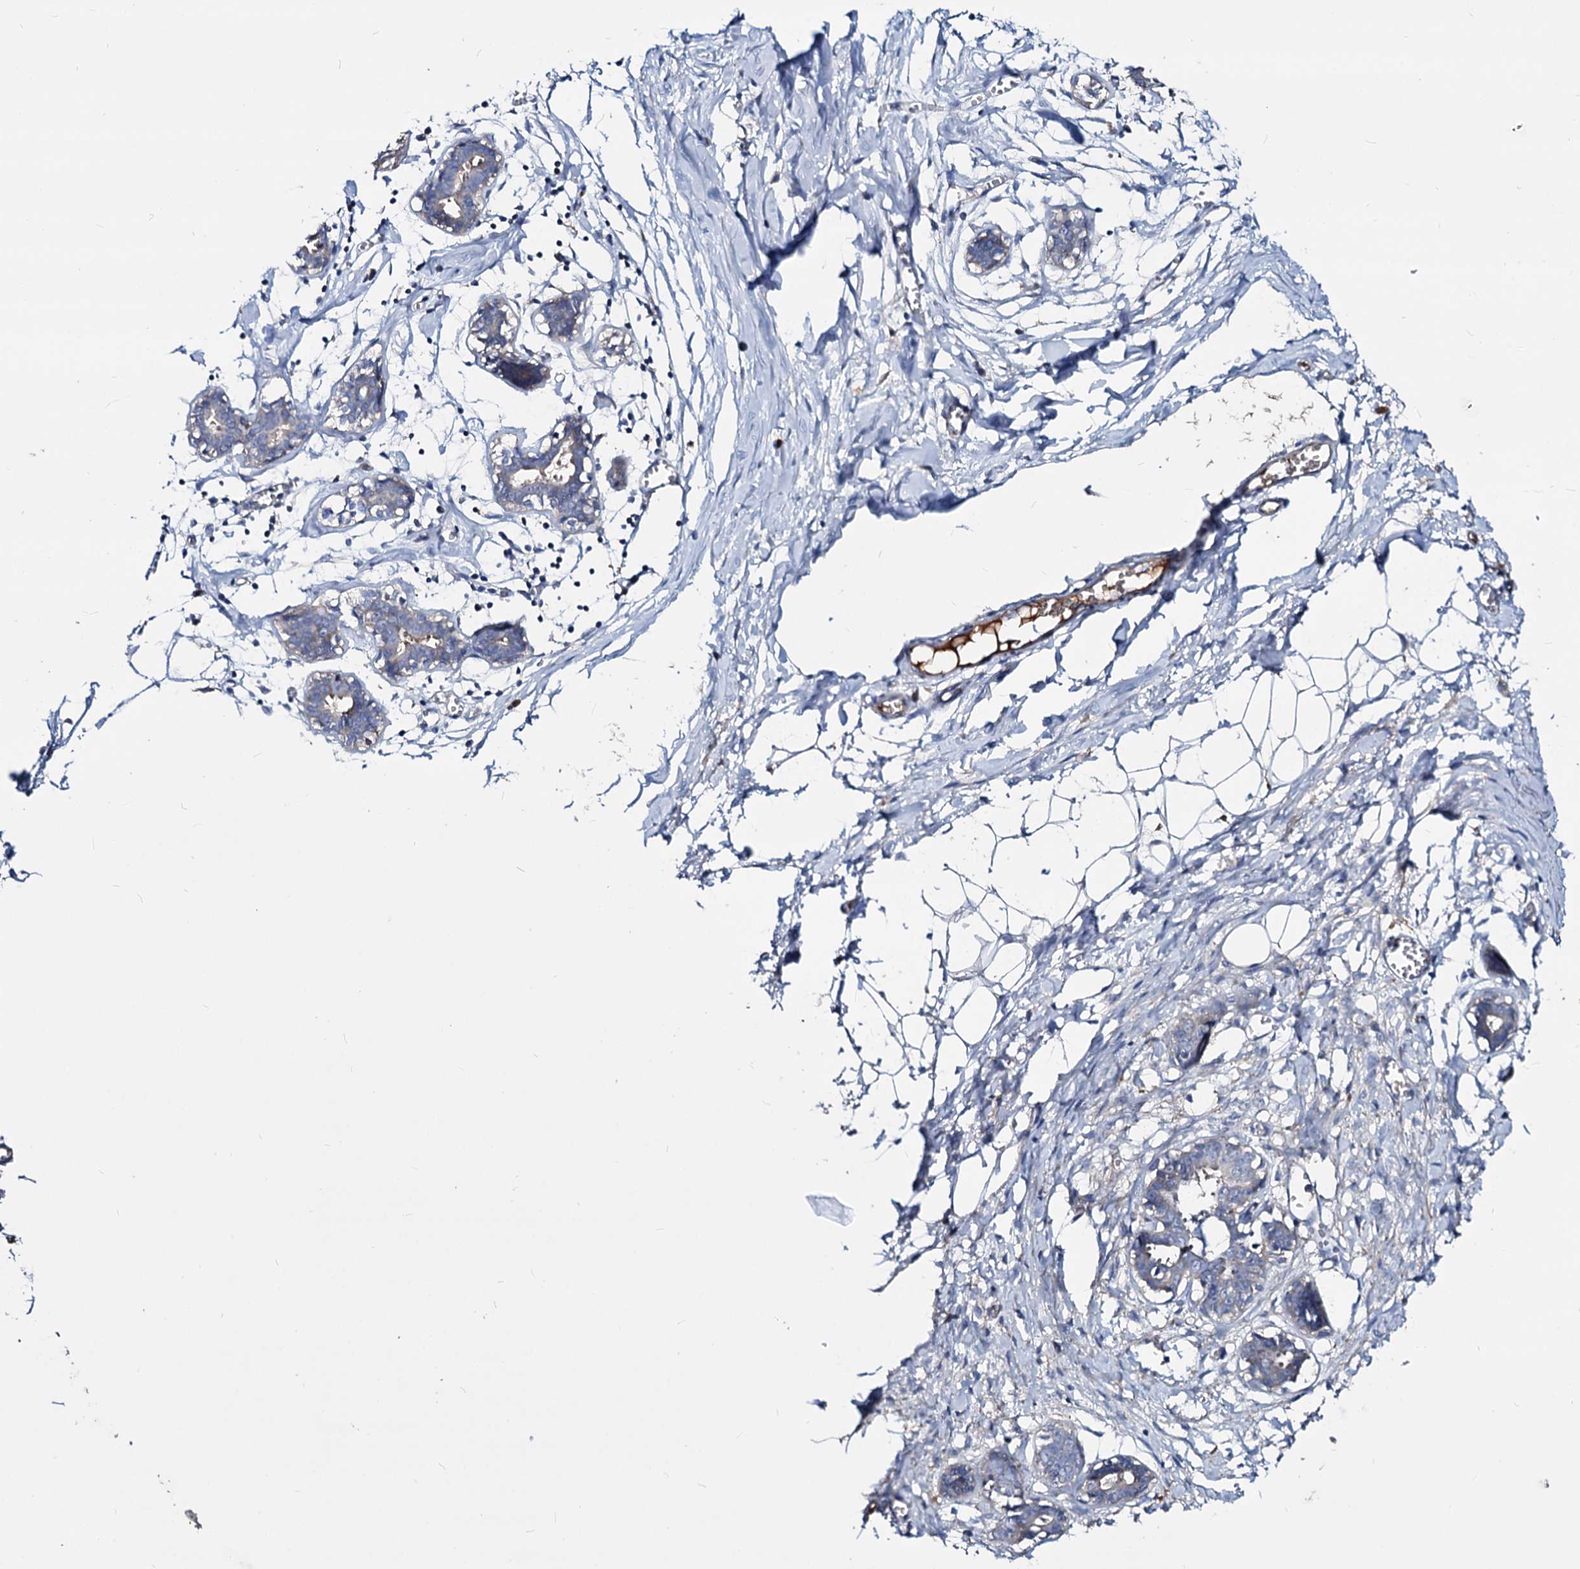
{"staining": {"intensity": "negative", "quantity": "none", "location": "none"}, "tissue": "breast", "cell_type": "Adipocytes", "image_type": "normal", "snomed": [{"axis": "morphology", "description": "Normal tissue, NOS"}, {"axis": "topography", "description": "Breast"}], "caption": "The photomicrograph demonstrates no significant positivity in adipocytes of breast. (Stains: DAB immunohistochemistry (IHC) with hematoxylin counter stain, Microscopy: brightfield microscopy at high magnification).", "gene": "ACY3", "patient": {"sex": "female", "age": 27}}